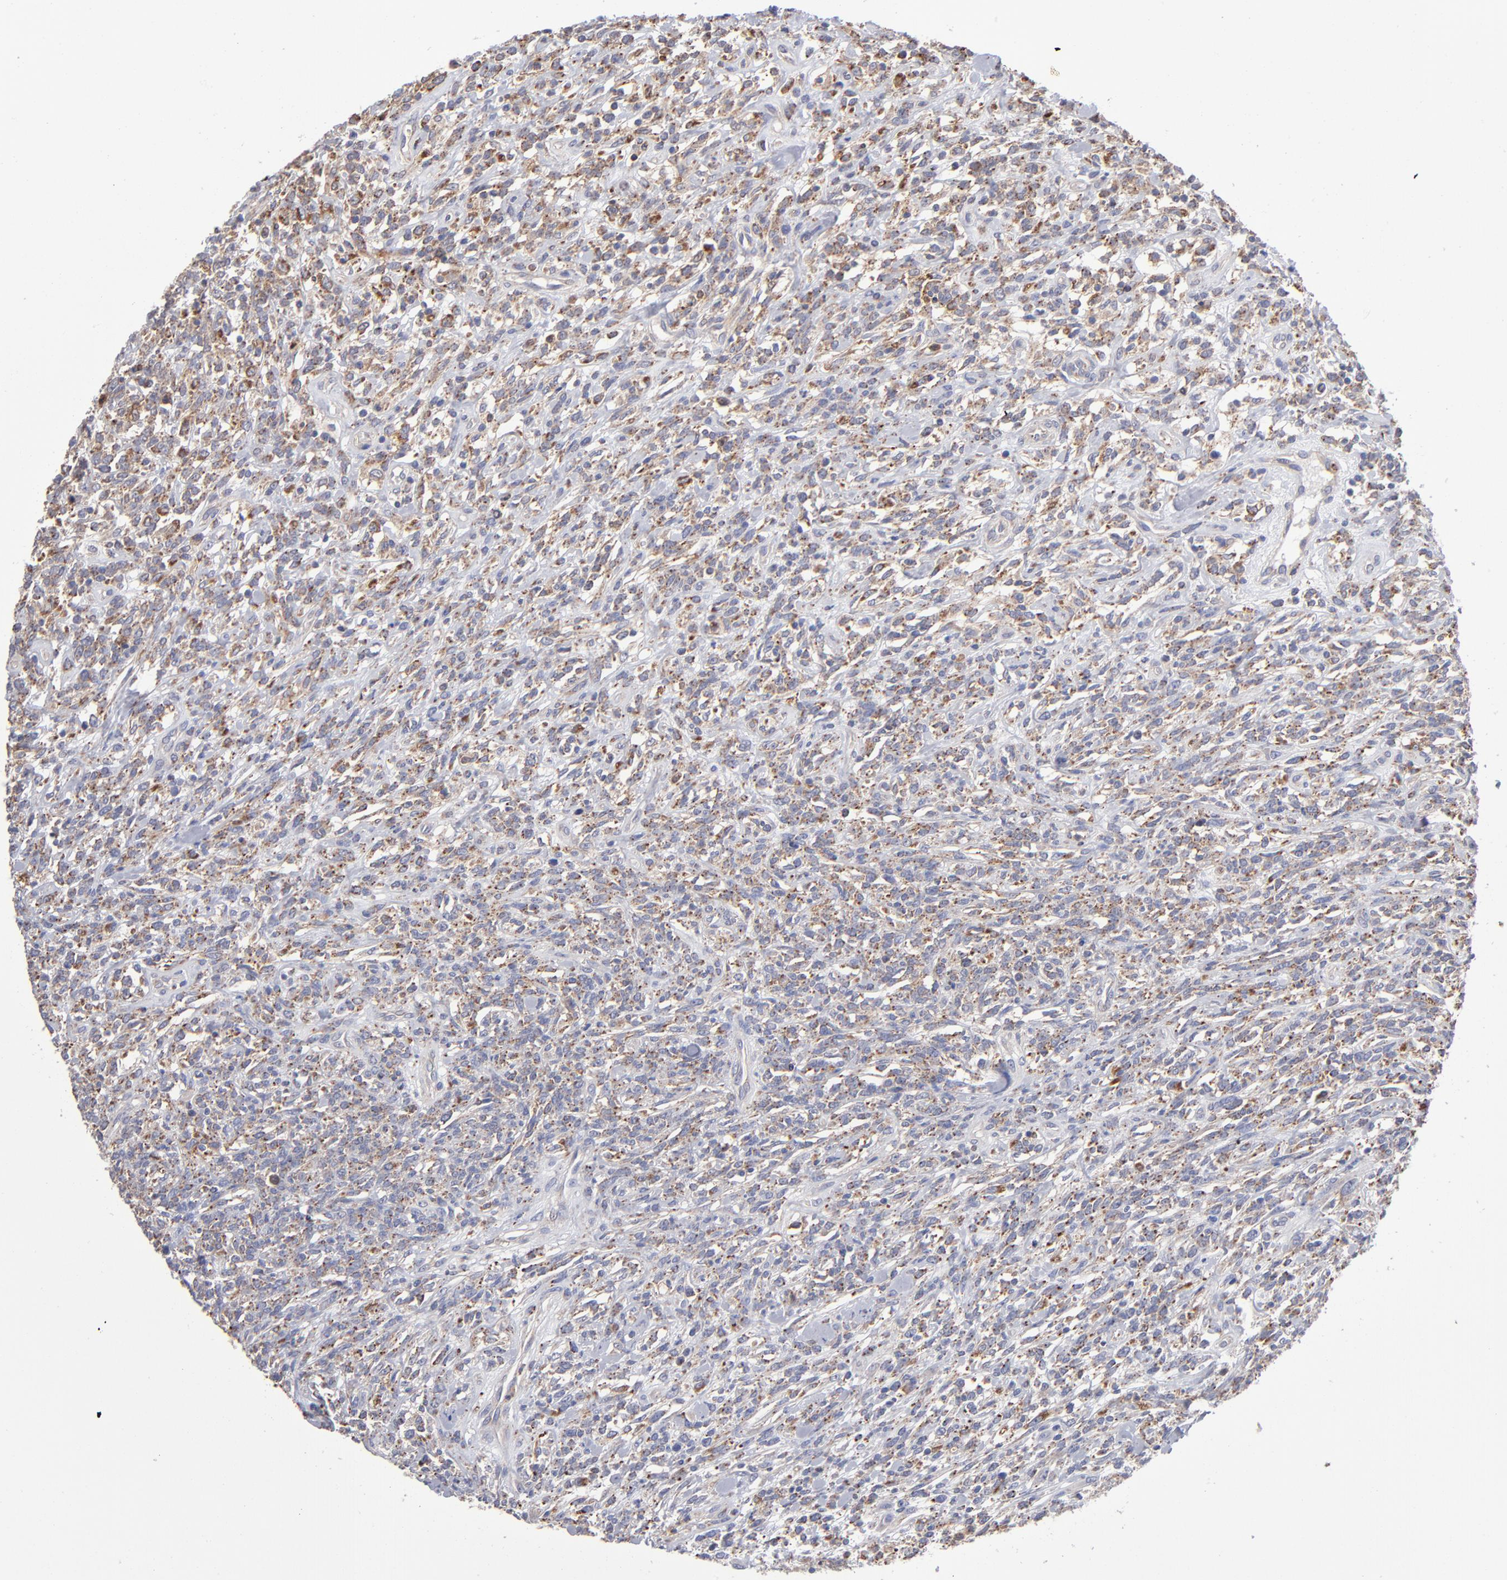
{"staining": {"intensity": "moderate", "quantity": ">75%", "location": "cytoplasmic/membranous"}, "tissue": "lymphoma", "cell_type": "Tumor cells", "image_type": "cancer", "snomed": [{"axis": "morphology", "description": "Malignant lymphoma, non-Hodgkin's type, High grade"}, {"axis": "topography", "description": "Lymph node"}], "caption": "An image of human lymphoma stained for a protein shows moderate cytoplasmic/membranous brown staining in tumor cells. (DAB IHC with brightfield microscopy, high magnification).", "gene": "RRAGB", "patient": {"sex": "female", "age": 73}}